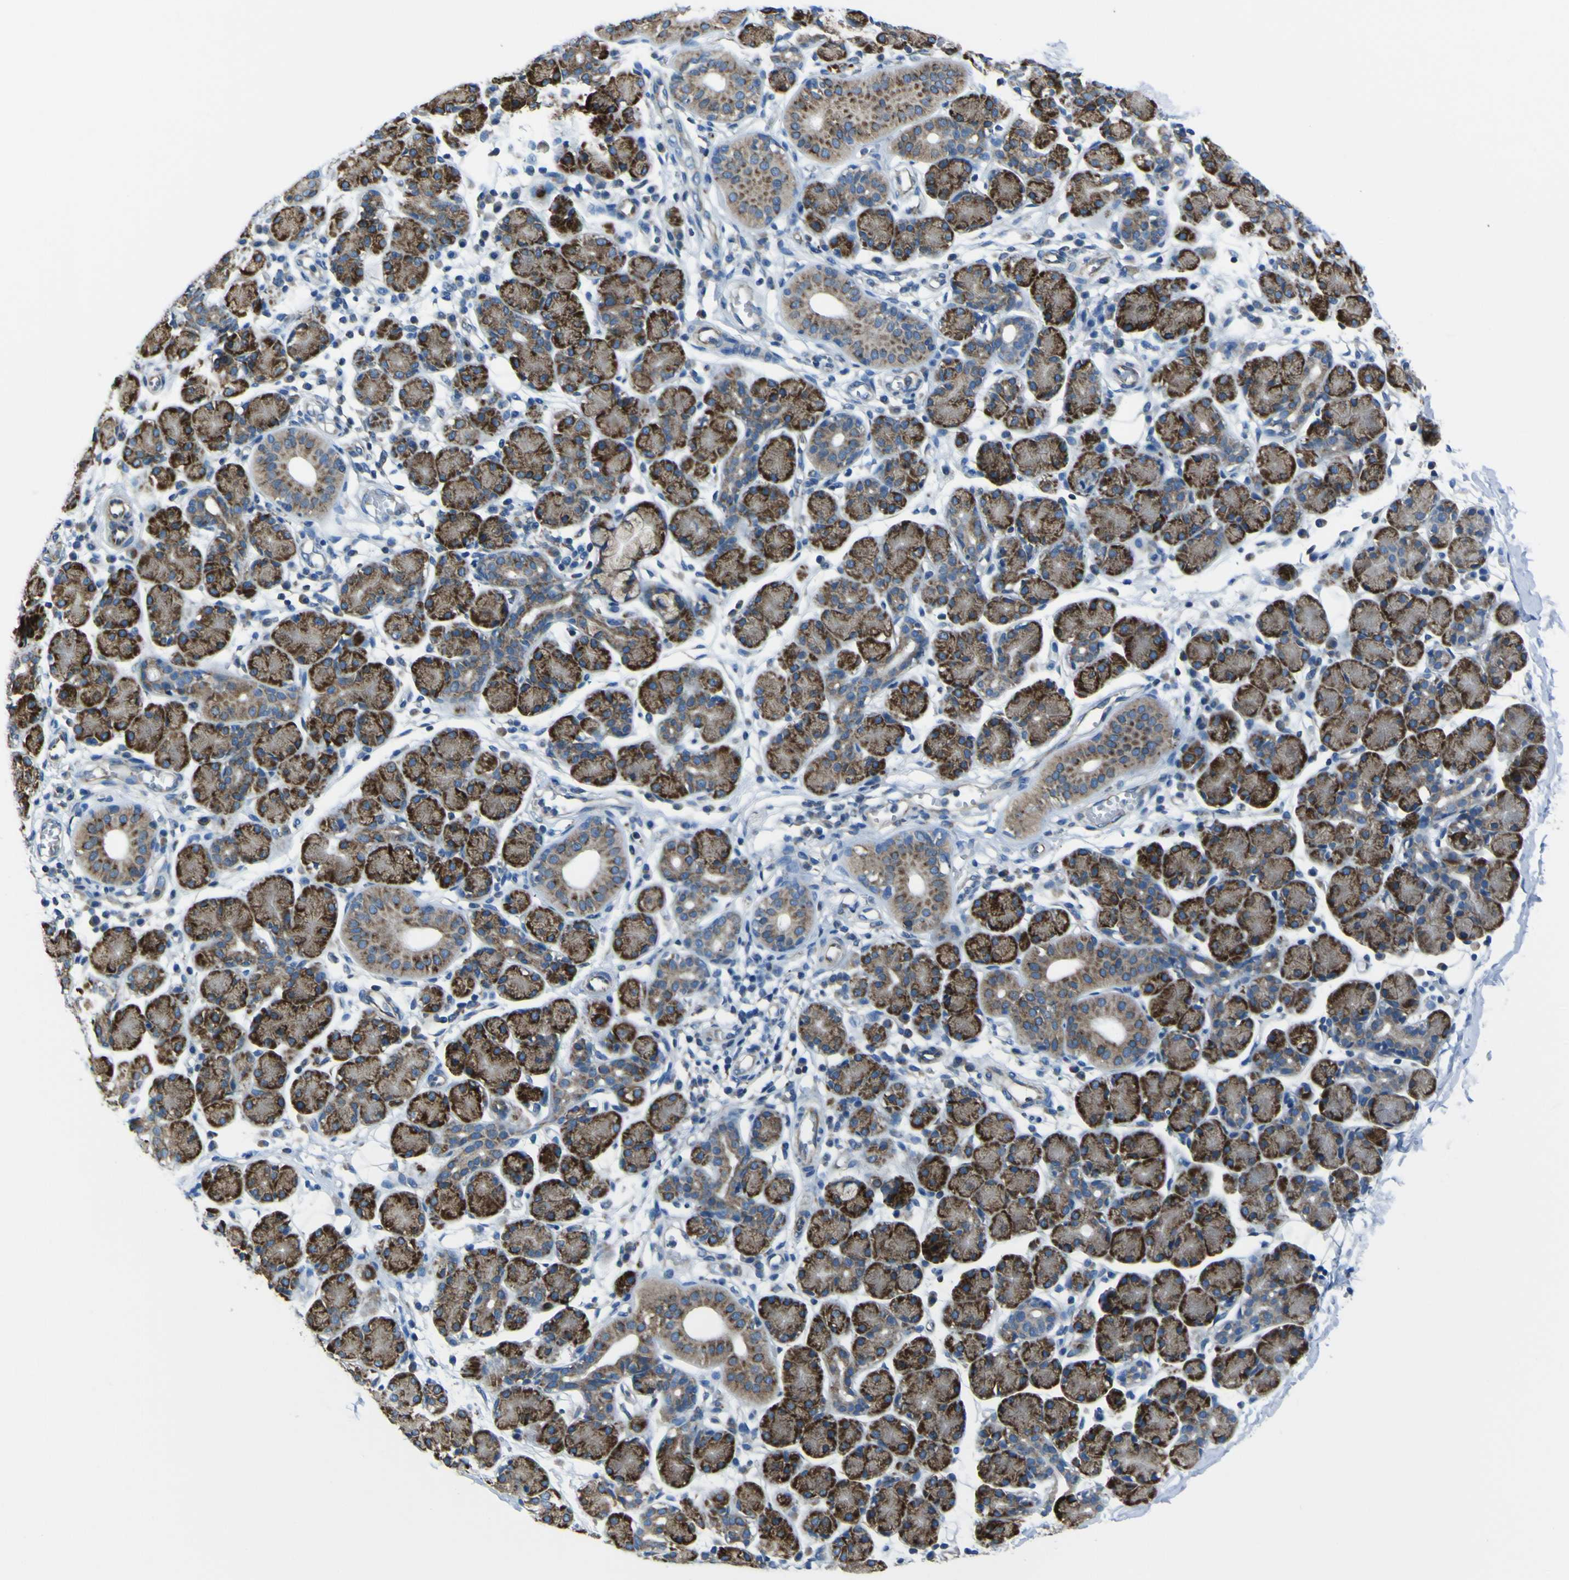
{"staining": {"intensity": "strong", "quantity": ">75%", "location": "cytoplasmic/membranous"}, "tissue": "salivary gland", "cell_type": "Glandular cells", "image_type": "normal", "snomed": [{"axis": "morphology", "description": "Normal tissue, NOS"}, {"axis": "morphology", "description": "Inflammation, NOS"}, {"axis": "topography", "description": "Lymph node"}, {"axis": "topography", "description": "Salivary gland"}], "caption": "Salivary gland stained with DAB immunohistochemistry (IHC) demonstrates high levels of strong cytoplasmic/membranous expression in approximately >75% of glandular cells.", "gene": "STIM1", "patient": {"sex": "male", "age": 3}}